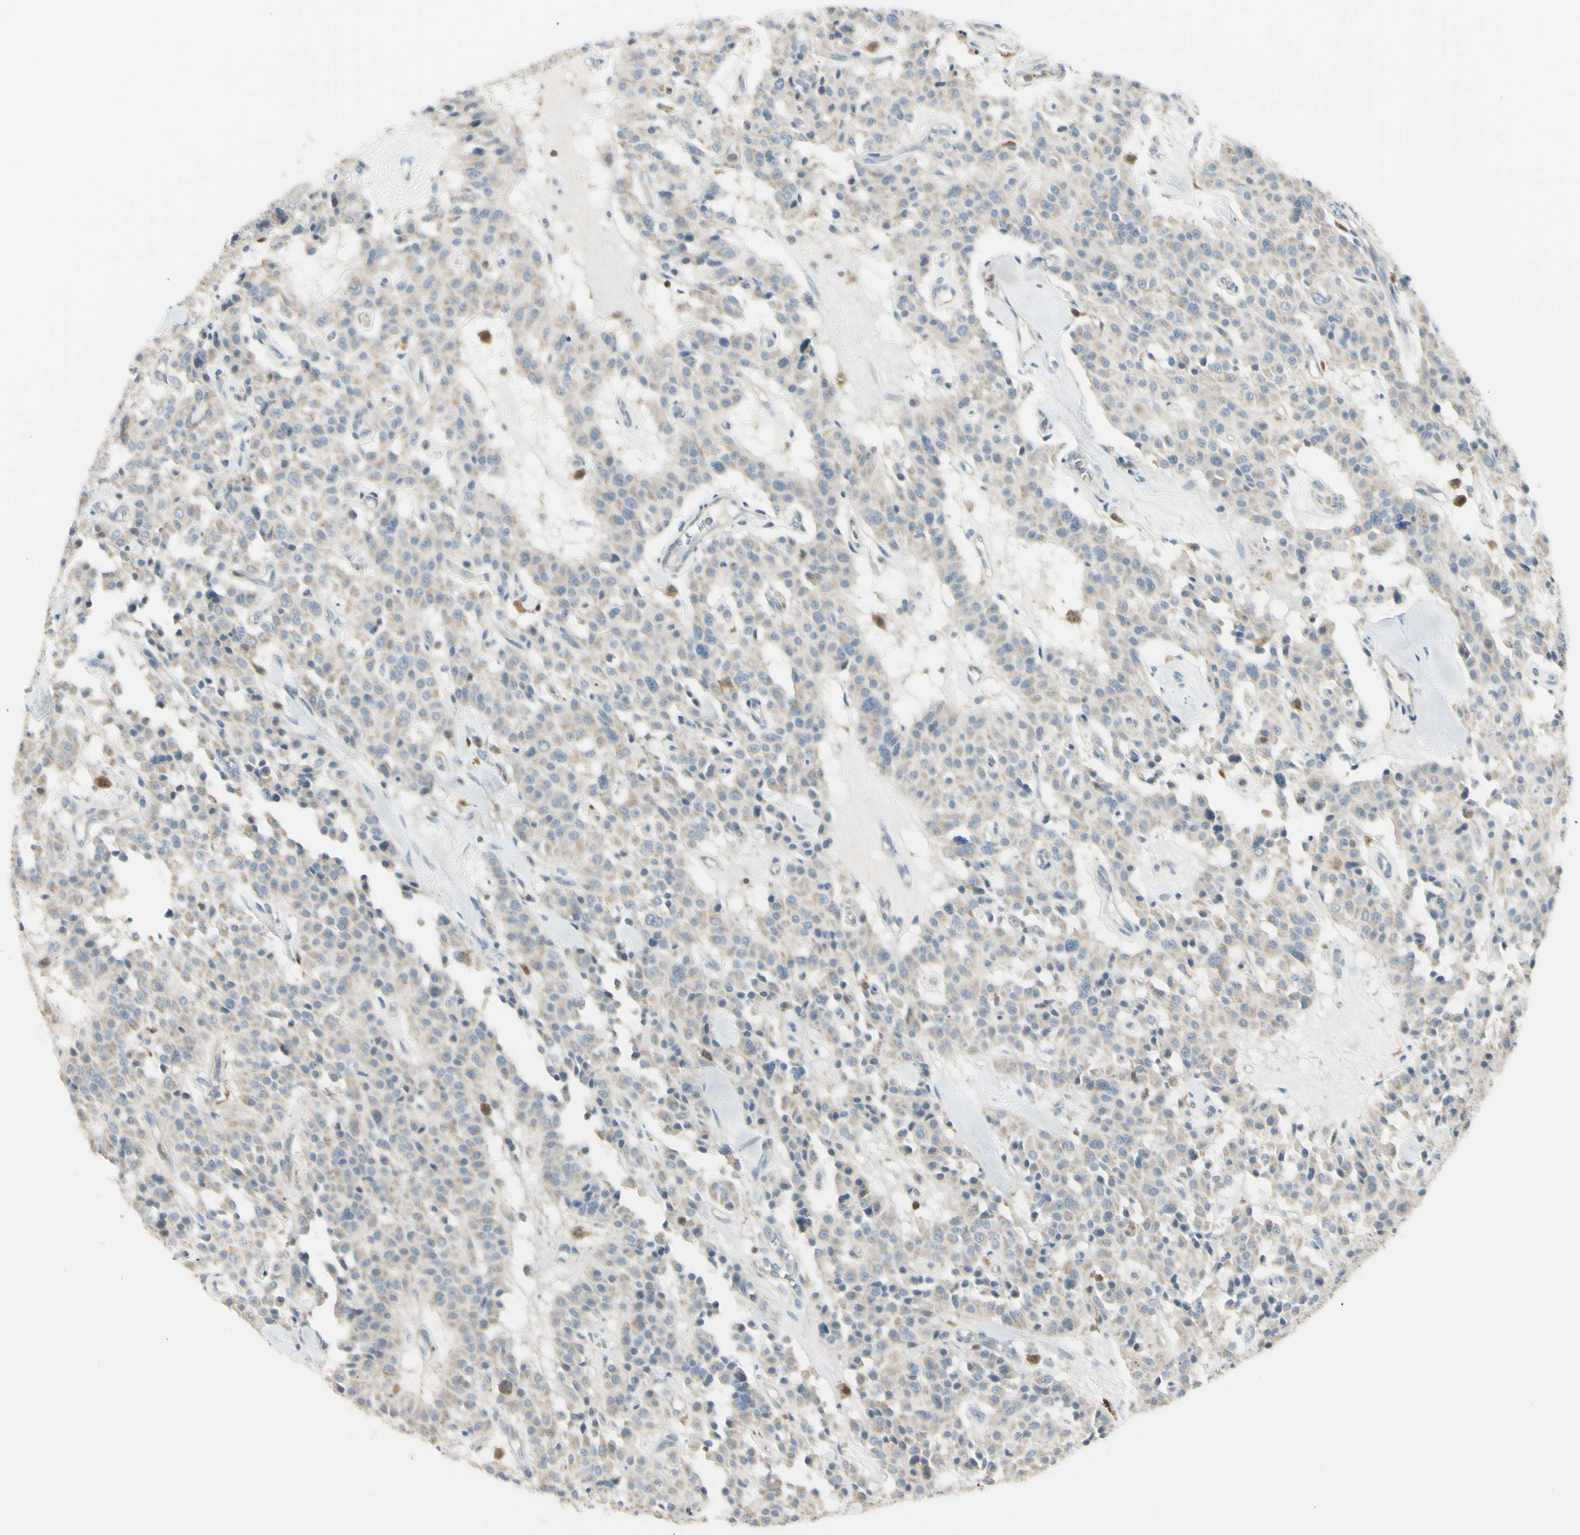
{"staining": {"intensity": "weak", "quantity": ">75%", "location": "cytoplasmic/membranous"}, "tissue": "carcinoid", "cell_type": "Tumor cells", "image_type": "cancer", "snomed": [{"axis": "morphology", "description": "Carcinoid, malignant, NOS"}, {"axis": "topography", "description": "Lung"}], "caption": "Malignant carcinoid was stained to show a protein in brown. There is low levels of weak cytoplasmic/membranous staining in approximately >75% of tumor cells.", "gene": "CYRIB", "patient": {"sex": "male", "age": 30}}